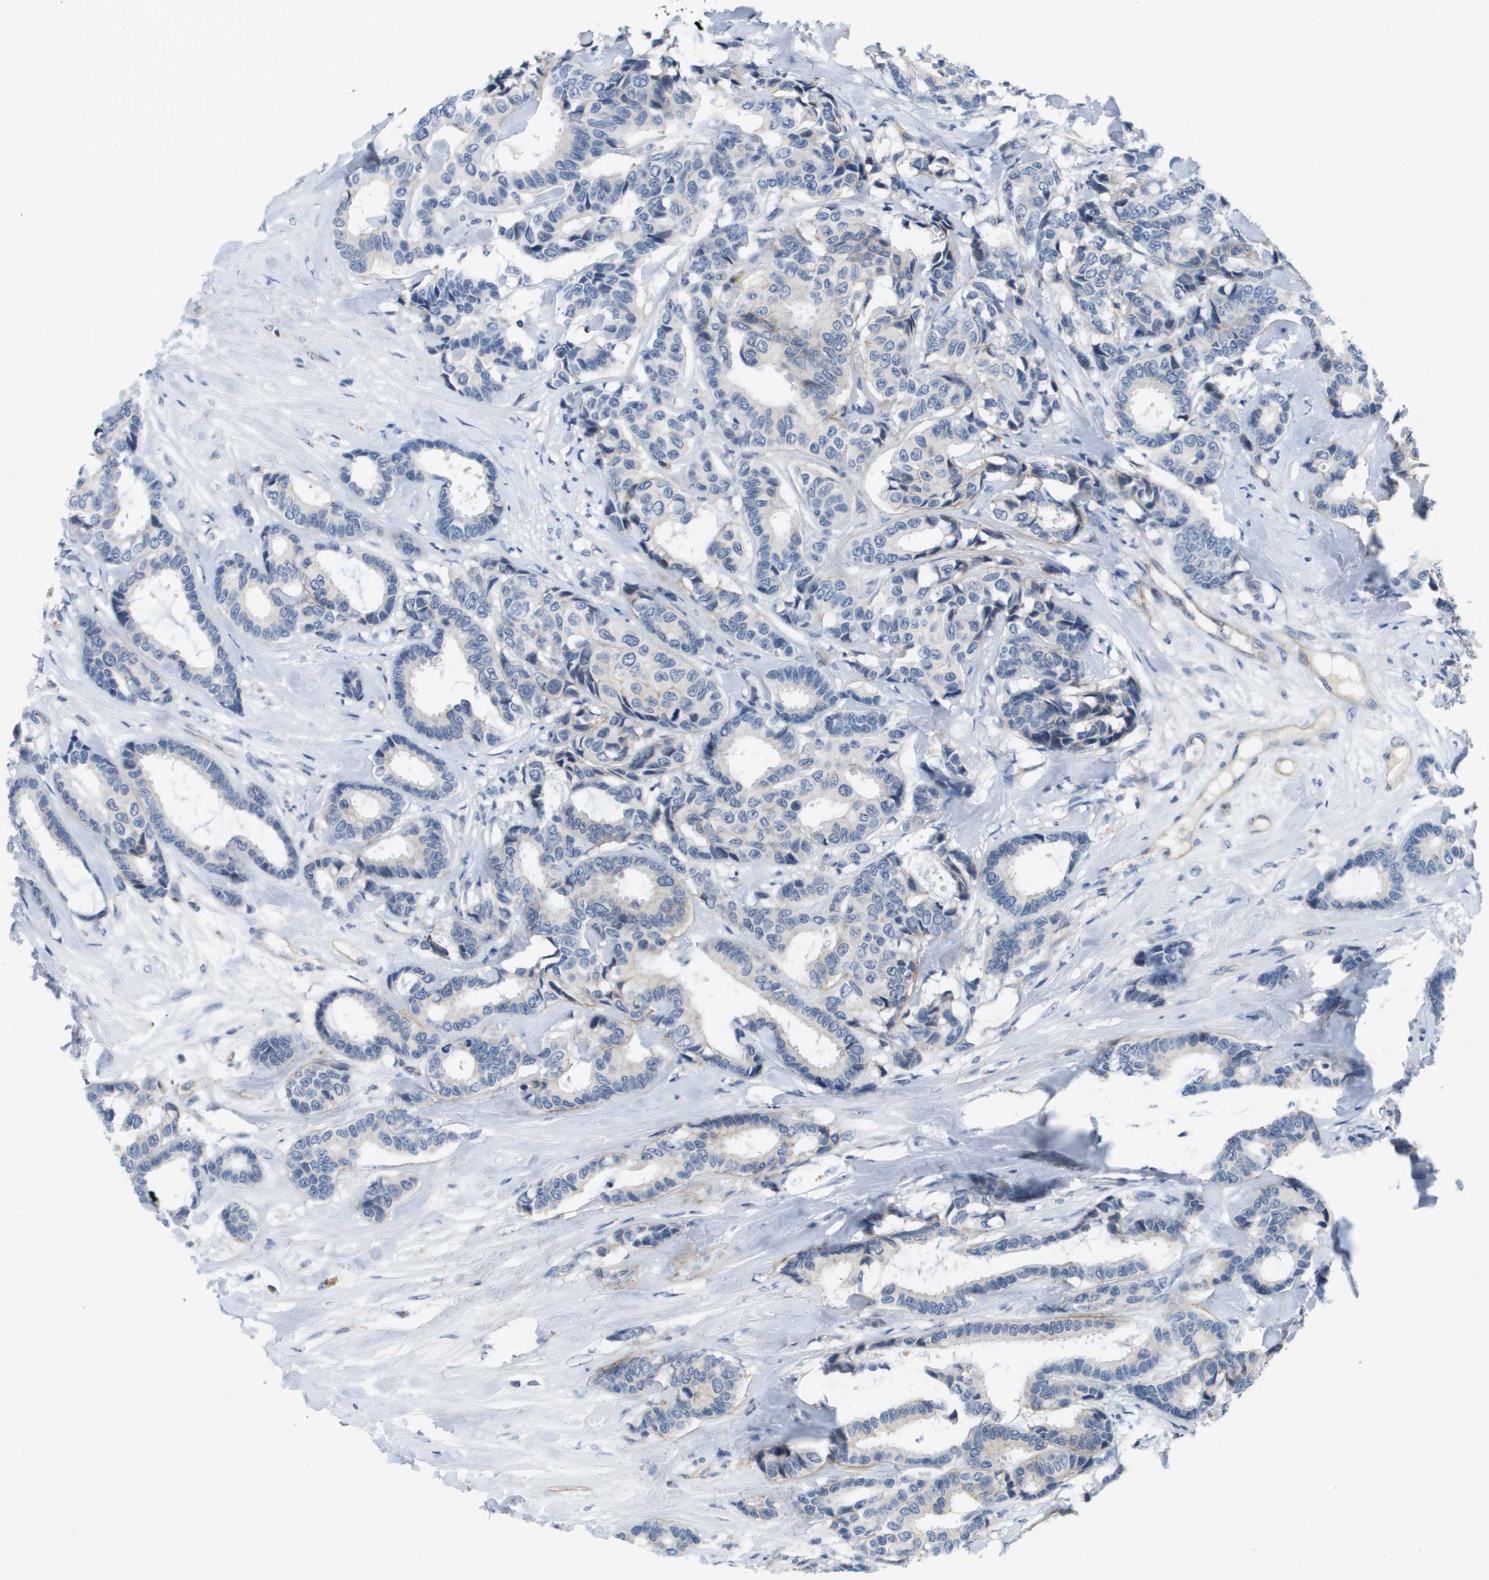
{"staining": {"intensity": "negative", "quantity": "none", "location": "none"}, "tissue": "breast cancer", "cell_type": "Tumor cells", "image_type": "cancer", "snomed": [{"axis": "morphology", "description": "Duct carcinoma"}, {"axis": "topography", "description": "Breast"}], "caption": "The histopathology image reveals no significant positivity in tumor cells of breast cancer (infiltrating ductal carcinoma). (Brightfield microscopy of DAB (3,3'-diaminobenzidine) immunohistochemistry at high magnification).", "gene": "ITGA6", "patient": {"sex": "female", "age": 87}}